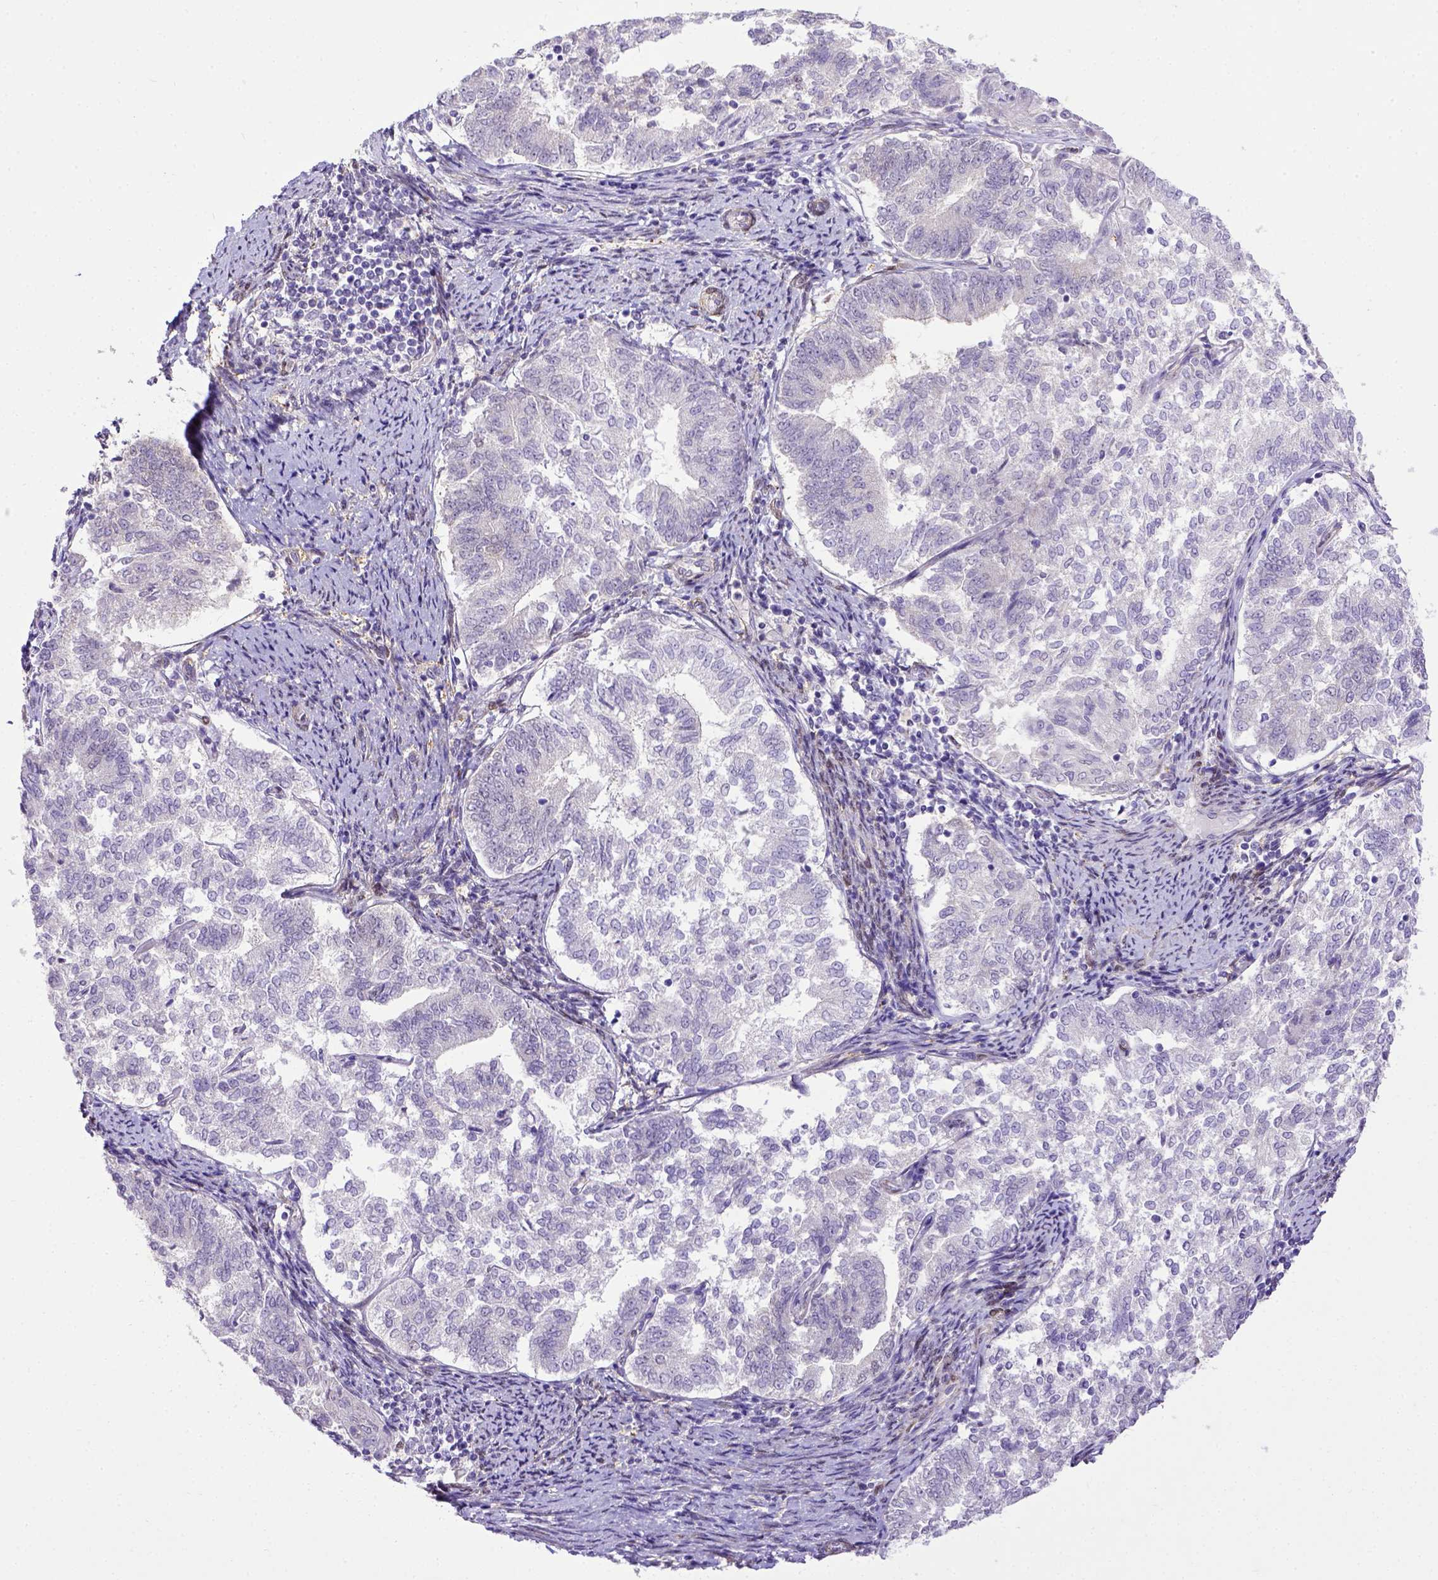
{"staining": {"intensity": "negative", "quantity": "none", "location": "none"}, "tissue": "endometrial cancer", "cell_type": "Tumor cells", "image_type": "cancer", "snomed": [{"axis": "morphology", "description": "Adenocarcinoma, NOS"}, {"axis": "topography", "description": "Endometrium"}], "caption": "Tumor cells show no significant protein positivity in adenocarcinoma (endometrial). (DAB (3,3'-diaminobenzidine) immunohistochemistry (IHC) visualized using brightfield microscopy, high magnification).", "gene": "BTN1A1", "patient": {"sex": "female", "age": 65}}